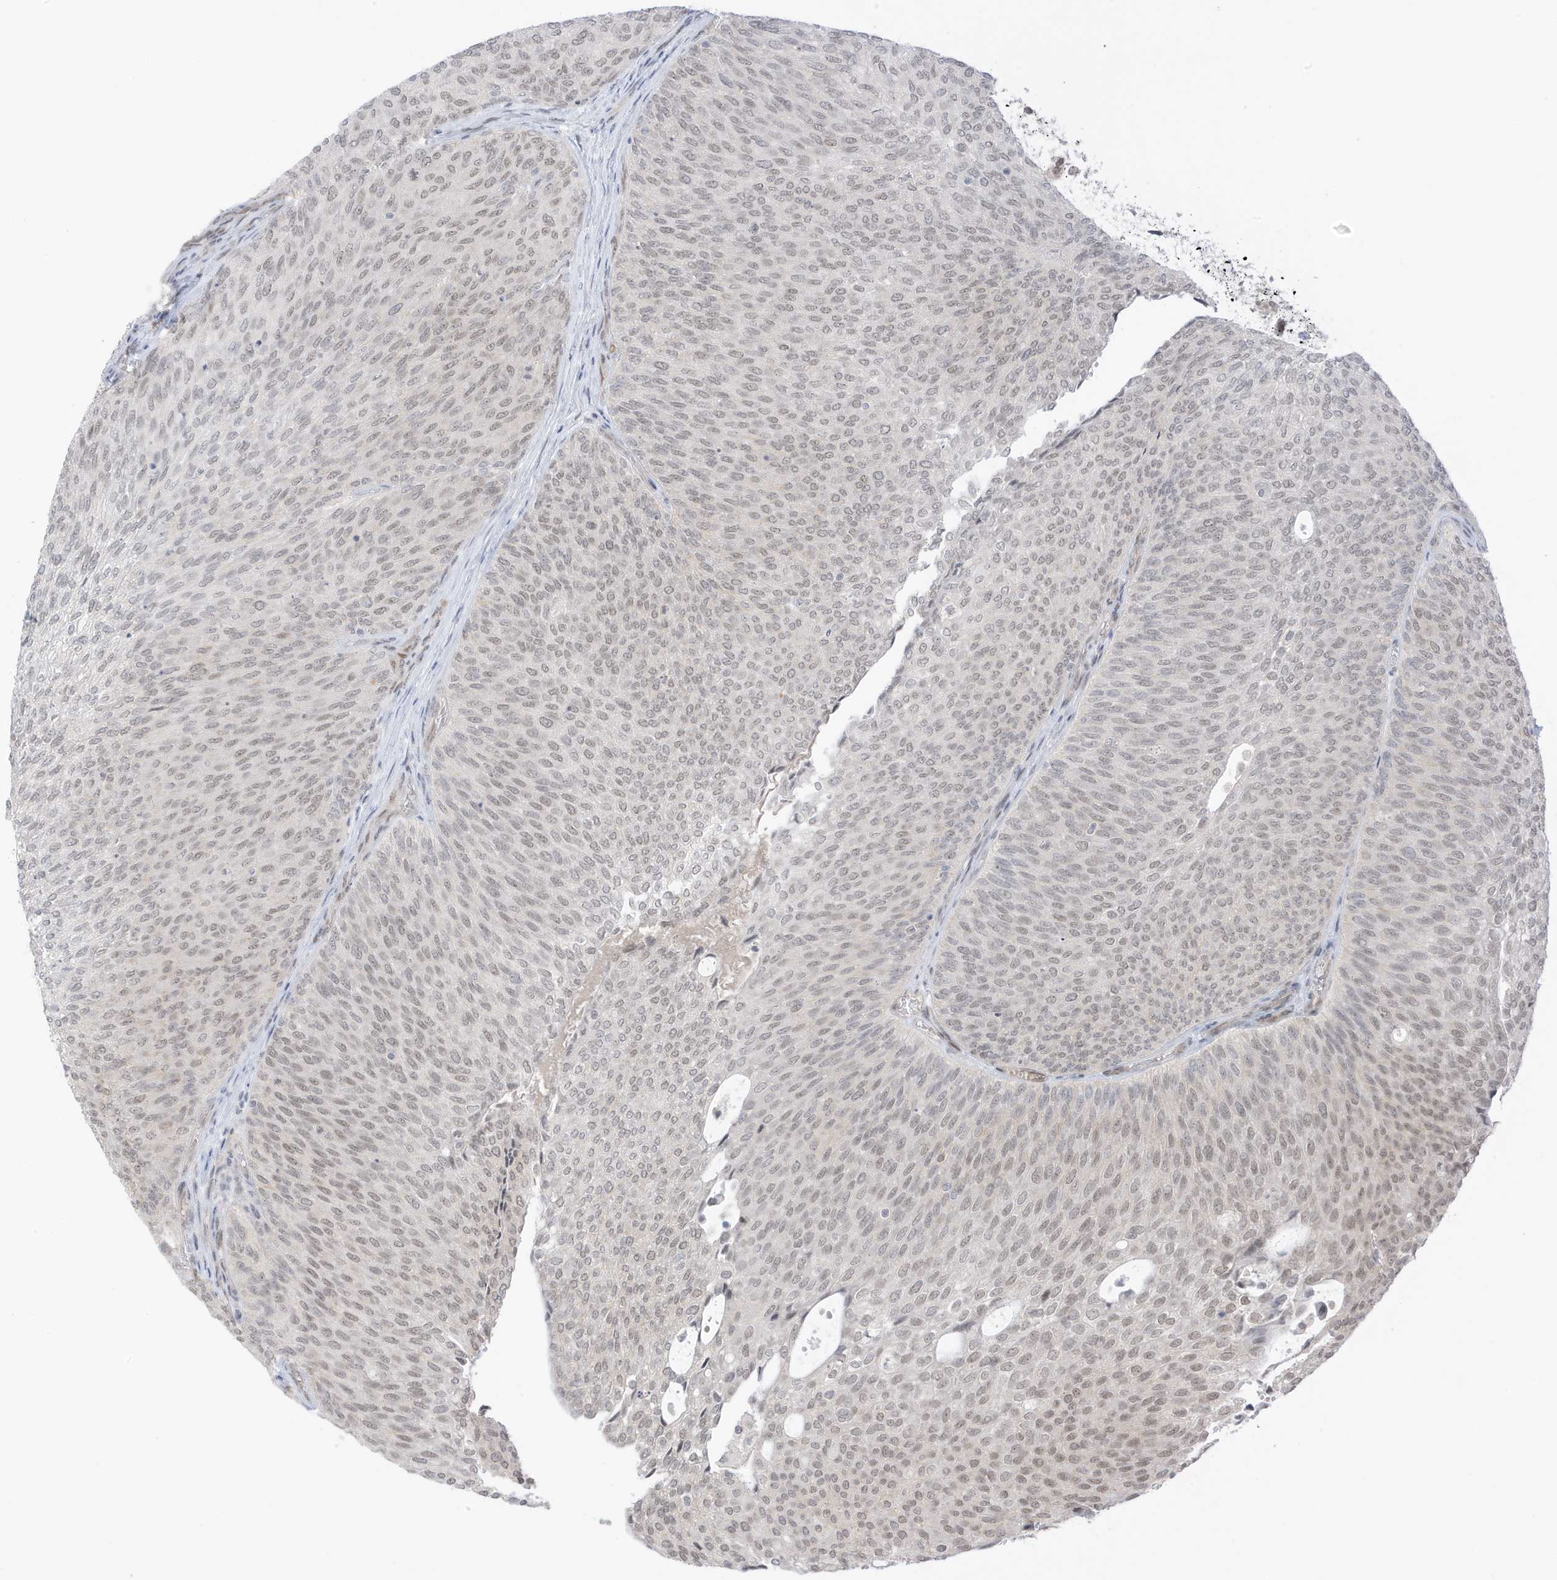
{"staining": {"intensity": "weak", "quantity": "25%-75%", "location": "nuclear"}, "tissue": "urothelial cancer", "cell_type": "Tumor cells", "image_type": "cancer", "snomed": [{"axis": "morphology", "description": "Urothelial carcinoma, Low grade"}, {"axis": "topography", "description": "Urinary bladder"}], "caption": "DAB immunohistochemical staining of urothelial cancer demonstrates weak nuclear protein expression in about 25%-75% of tumor cells.", "gene": "MSL3", "patient": {"sex": "female", "age": 79}}